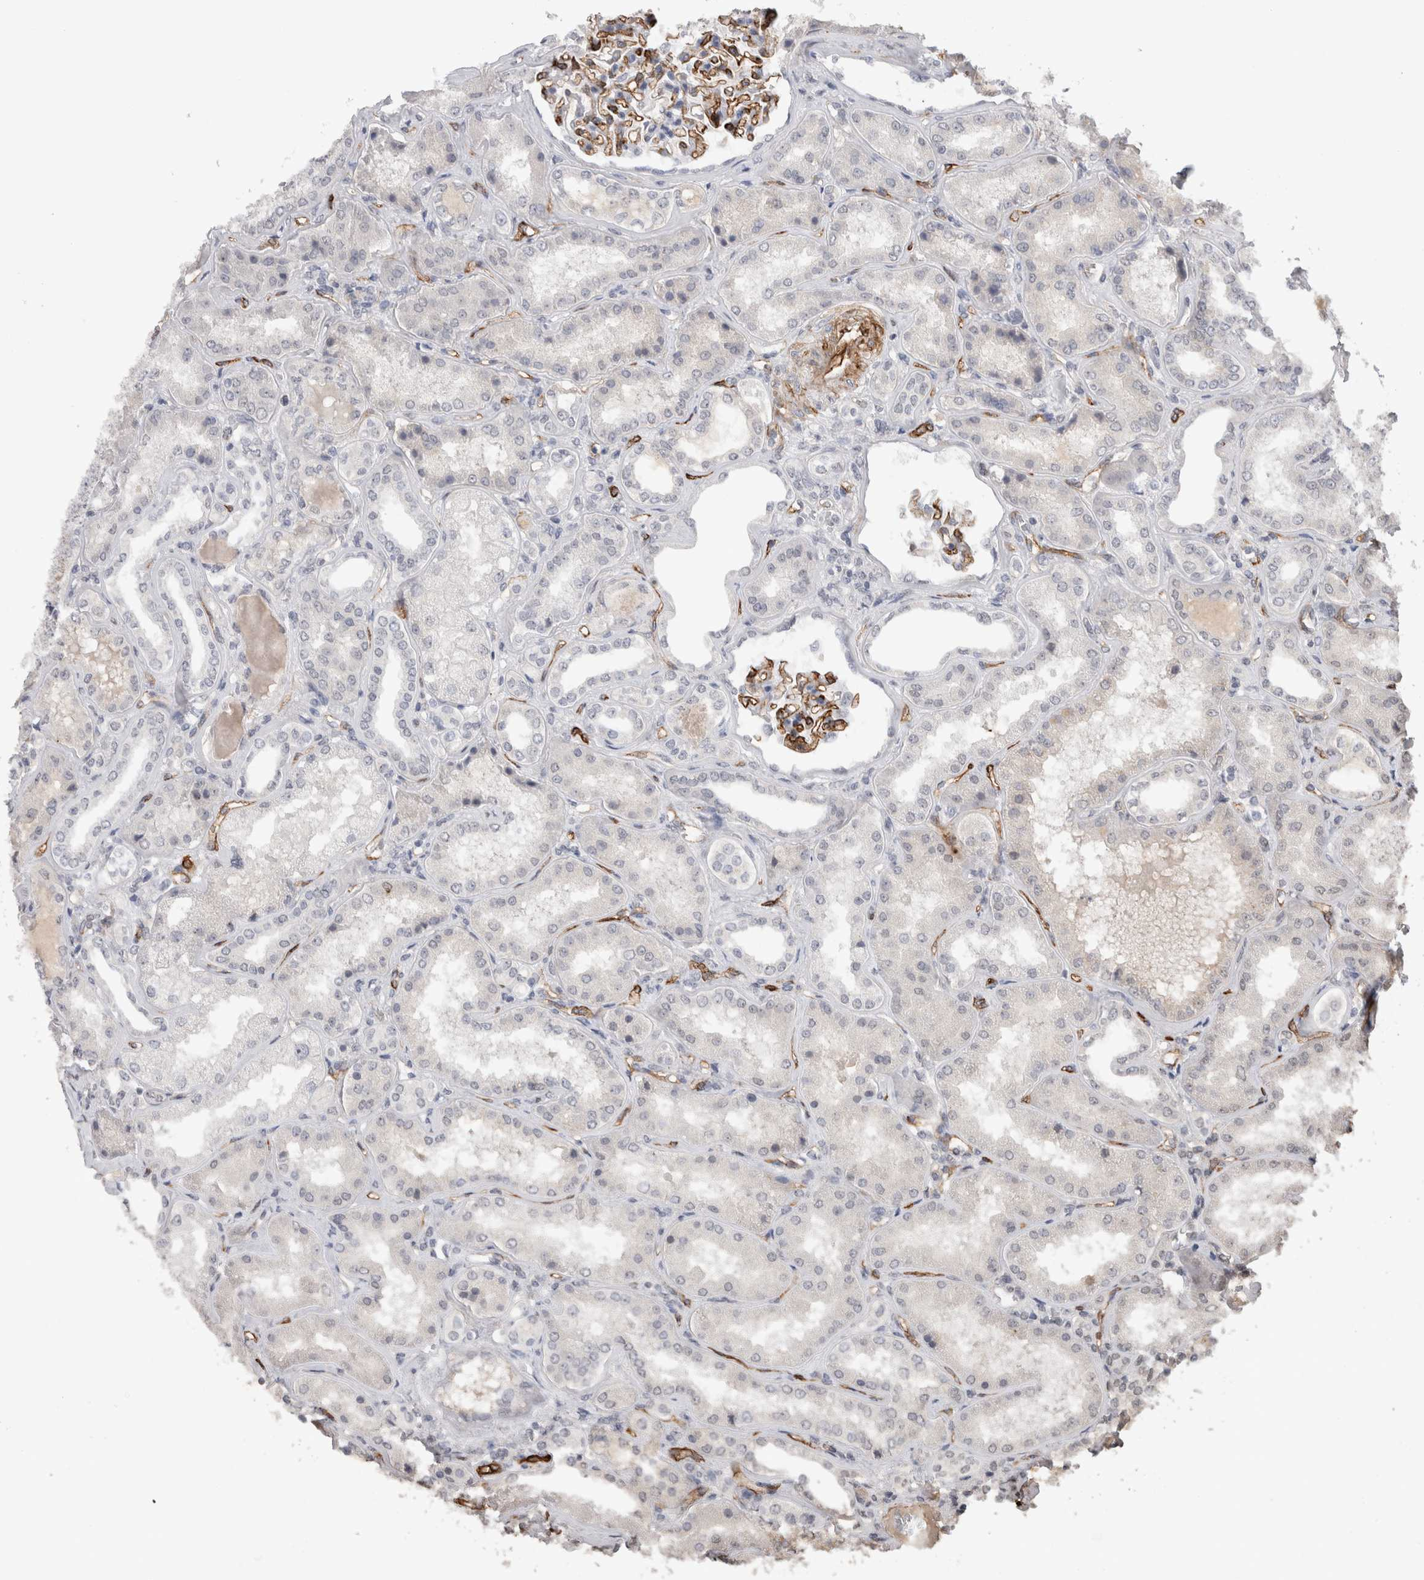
{"staining": {"intensity": "moderate", "quantity": "25%-75%", "location": "cytoplasmic/membranous"}, "tissue": "kidney", "cell_type": "Cells in glomeruli", "image_type": "normal", "snomed": [{"axis": "morphology", "description": "Normal tissue, NOS"}, {"axis": "topography", "description": "Kidney"}], "caption": "An immunohistochemistry (IHC) histopathology image of unremarkable tissue is shown. Protein staining in brown highlights moderate cytoplasmic/membranous positivity in kidney within cells in glomeruli. The staining was performed using DAB (3,3'-diaminobenzidine) to visualize the protein expression in brown, while the nuclei were stained in blue with hematoxylin (Magnification: 20x).", "gene": "CDH13", "patient": {"sex": "female", "age": 56}}